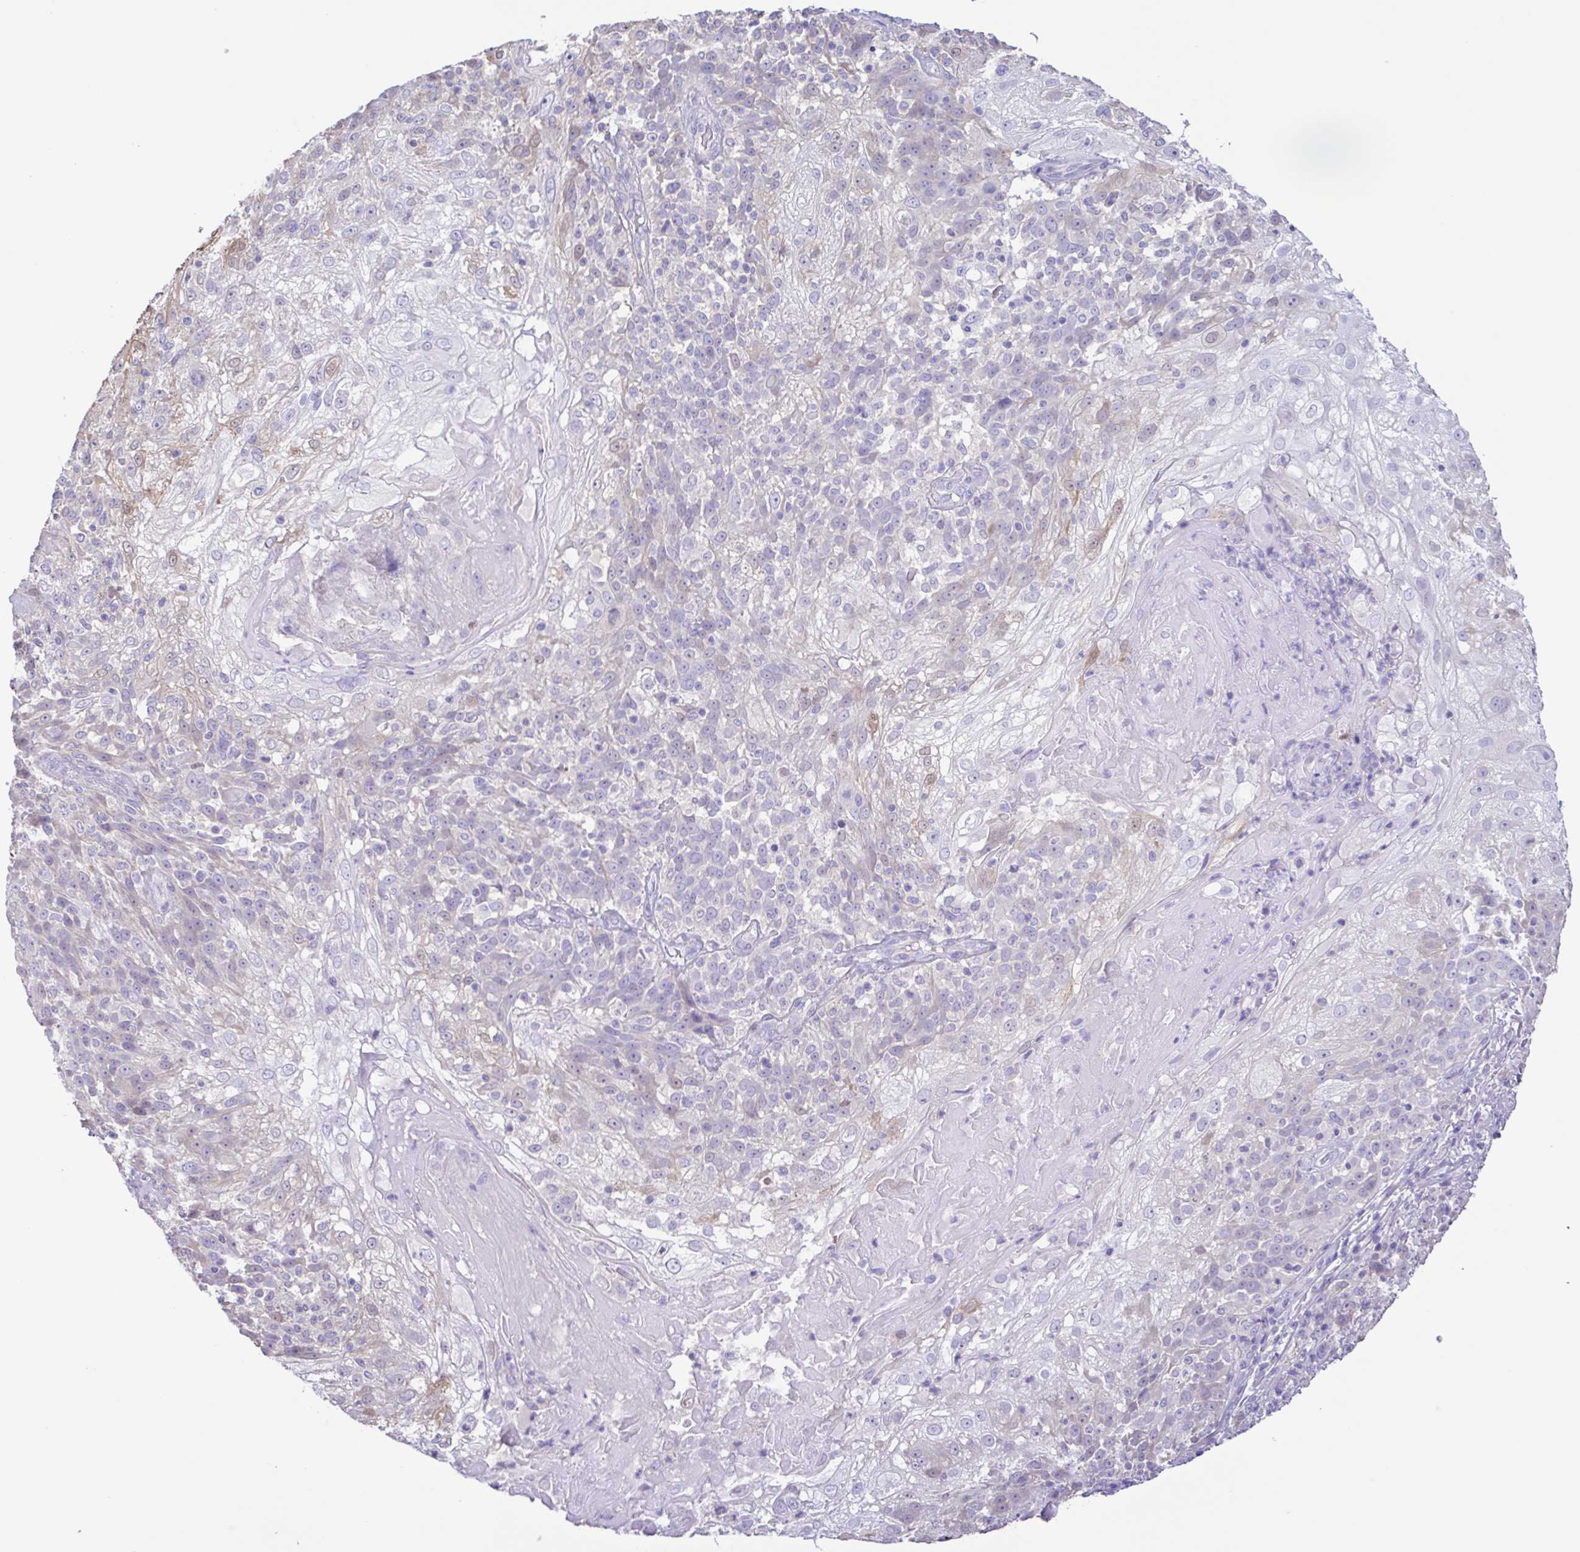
{"staining": {"intensity": "negative", "quantity": "none", "location": "none"}, "tissue": "skin cancer", "cell_type": "Tumor cells", "image_type": "cancer", "snomed": [{"axis": "morphology", "description": "Normal tissue, NOS"}, {"axis": "morphology", "description": "Squamous cell carcinoma, NOS"}, {"axis": "topography", "description": "Skin"}], "caption": "Tumor cells are negative for brown protein staining in squamous cell carcinoma (skin).", "gene": "CYP17A1", "patient": {"sex": "female", "age": 83}}